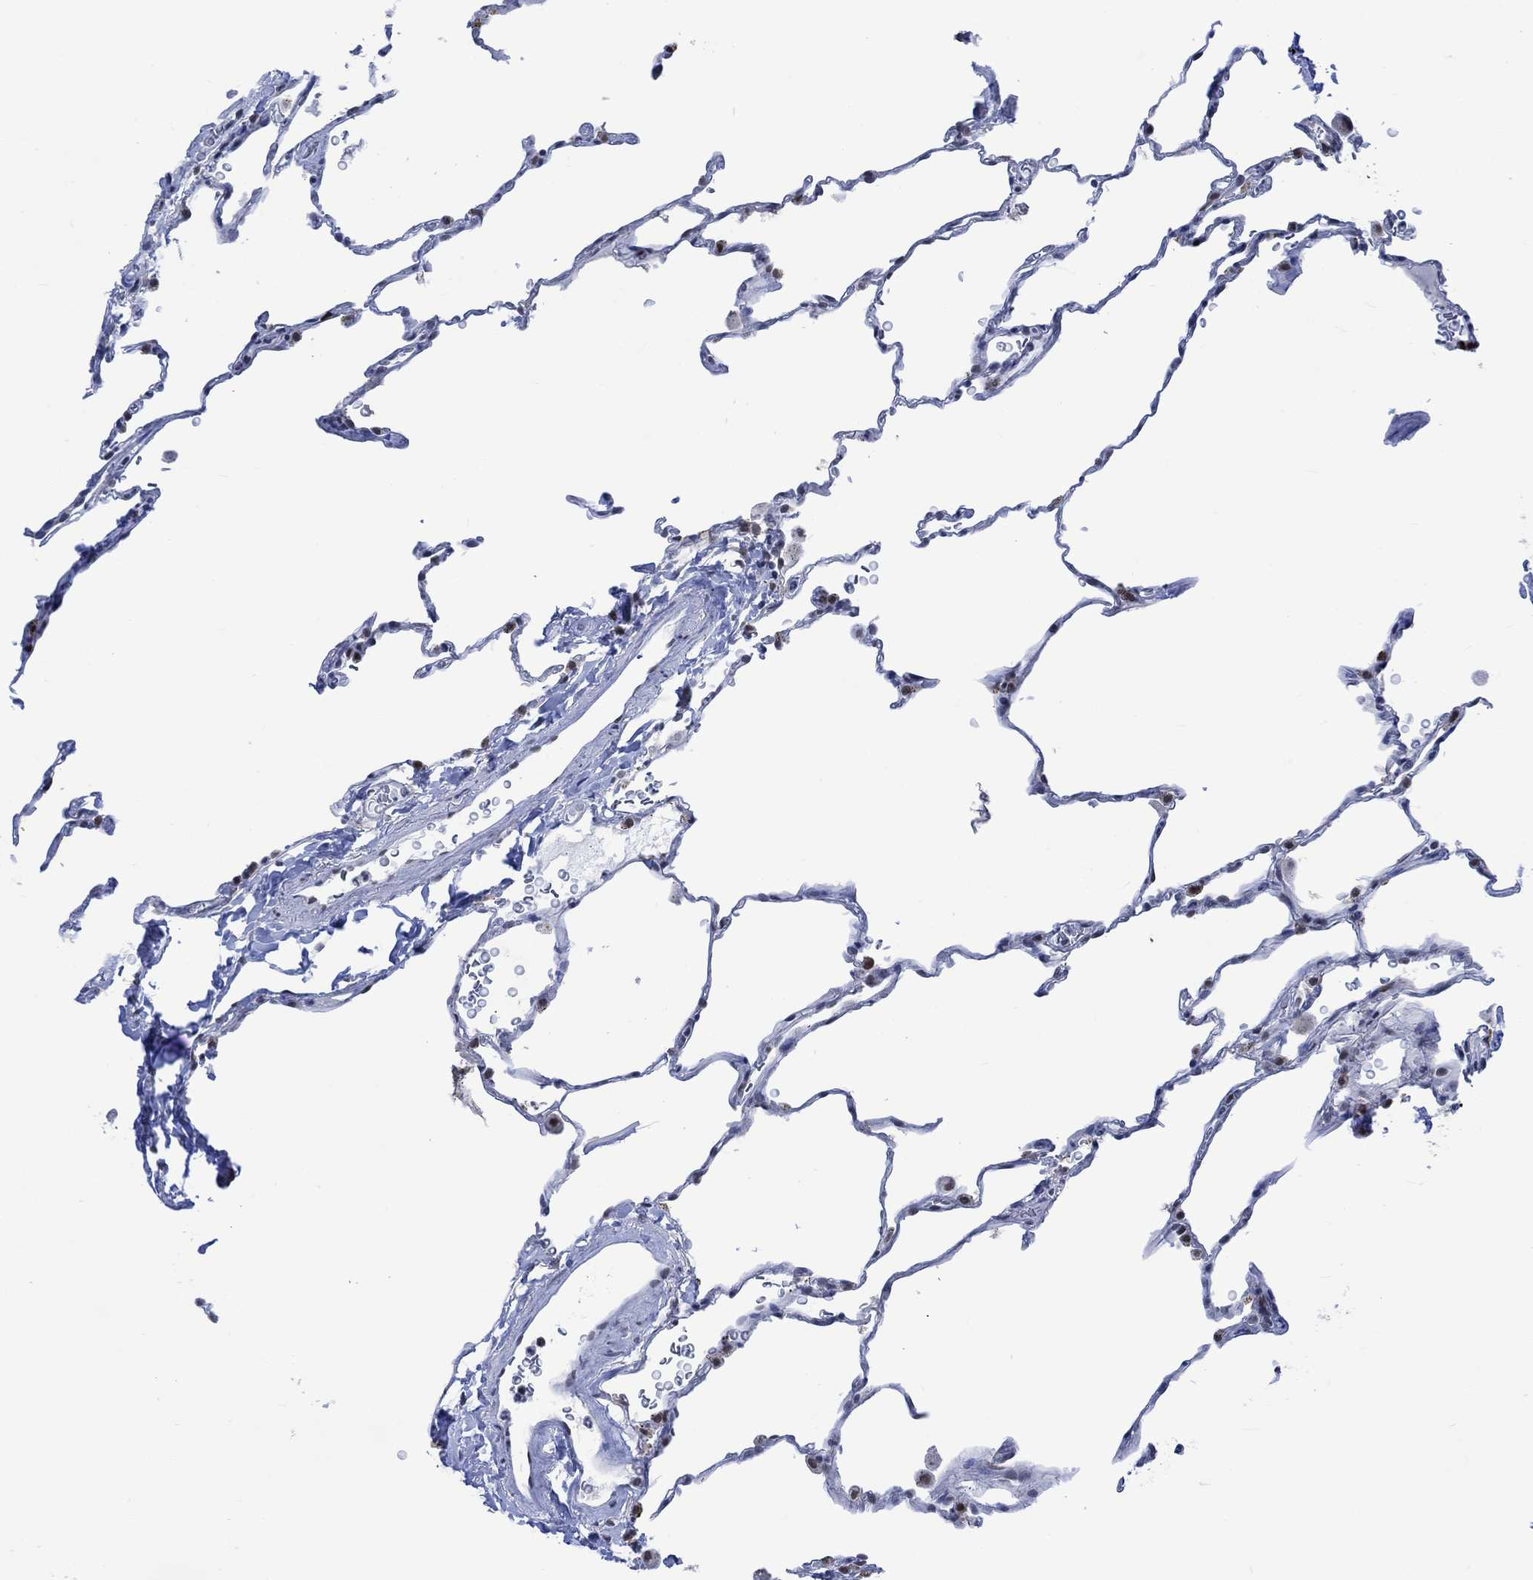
{"staining": {"intensity": "moderate", "quantity": "<25%", "location": "nuclear"}, "tissue": "lung", "cell_type": "Alveolar cells", "image_type": "normal", "snomed": [{"axis": "morphology", "description": "Normal tissue, NOS"}, {"axis": "morphology", "description": "Adenocarcinoma, metastatic, NOS"}, {"axis": "topography", "description": "Lung"}], "caption": "Protein expression analysis of normal lung demonstrates moderate nuclear expression in about <25% of alveolar cells. Using DAB (brown) and hematoxylin (blue) stains, captured at high magnification using brightfield microscopy.", "gene": "RAD54L2", "patient": {"sex": "male", "age": 45}}